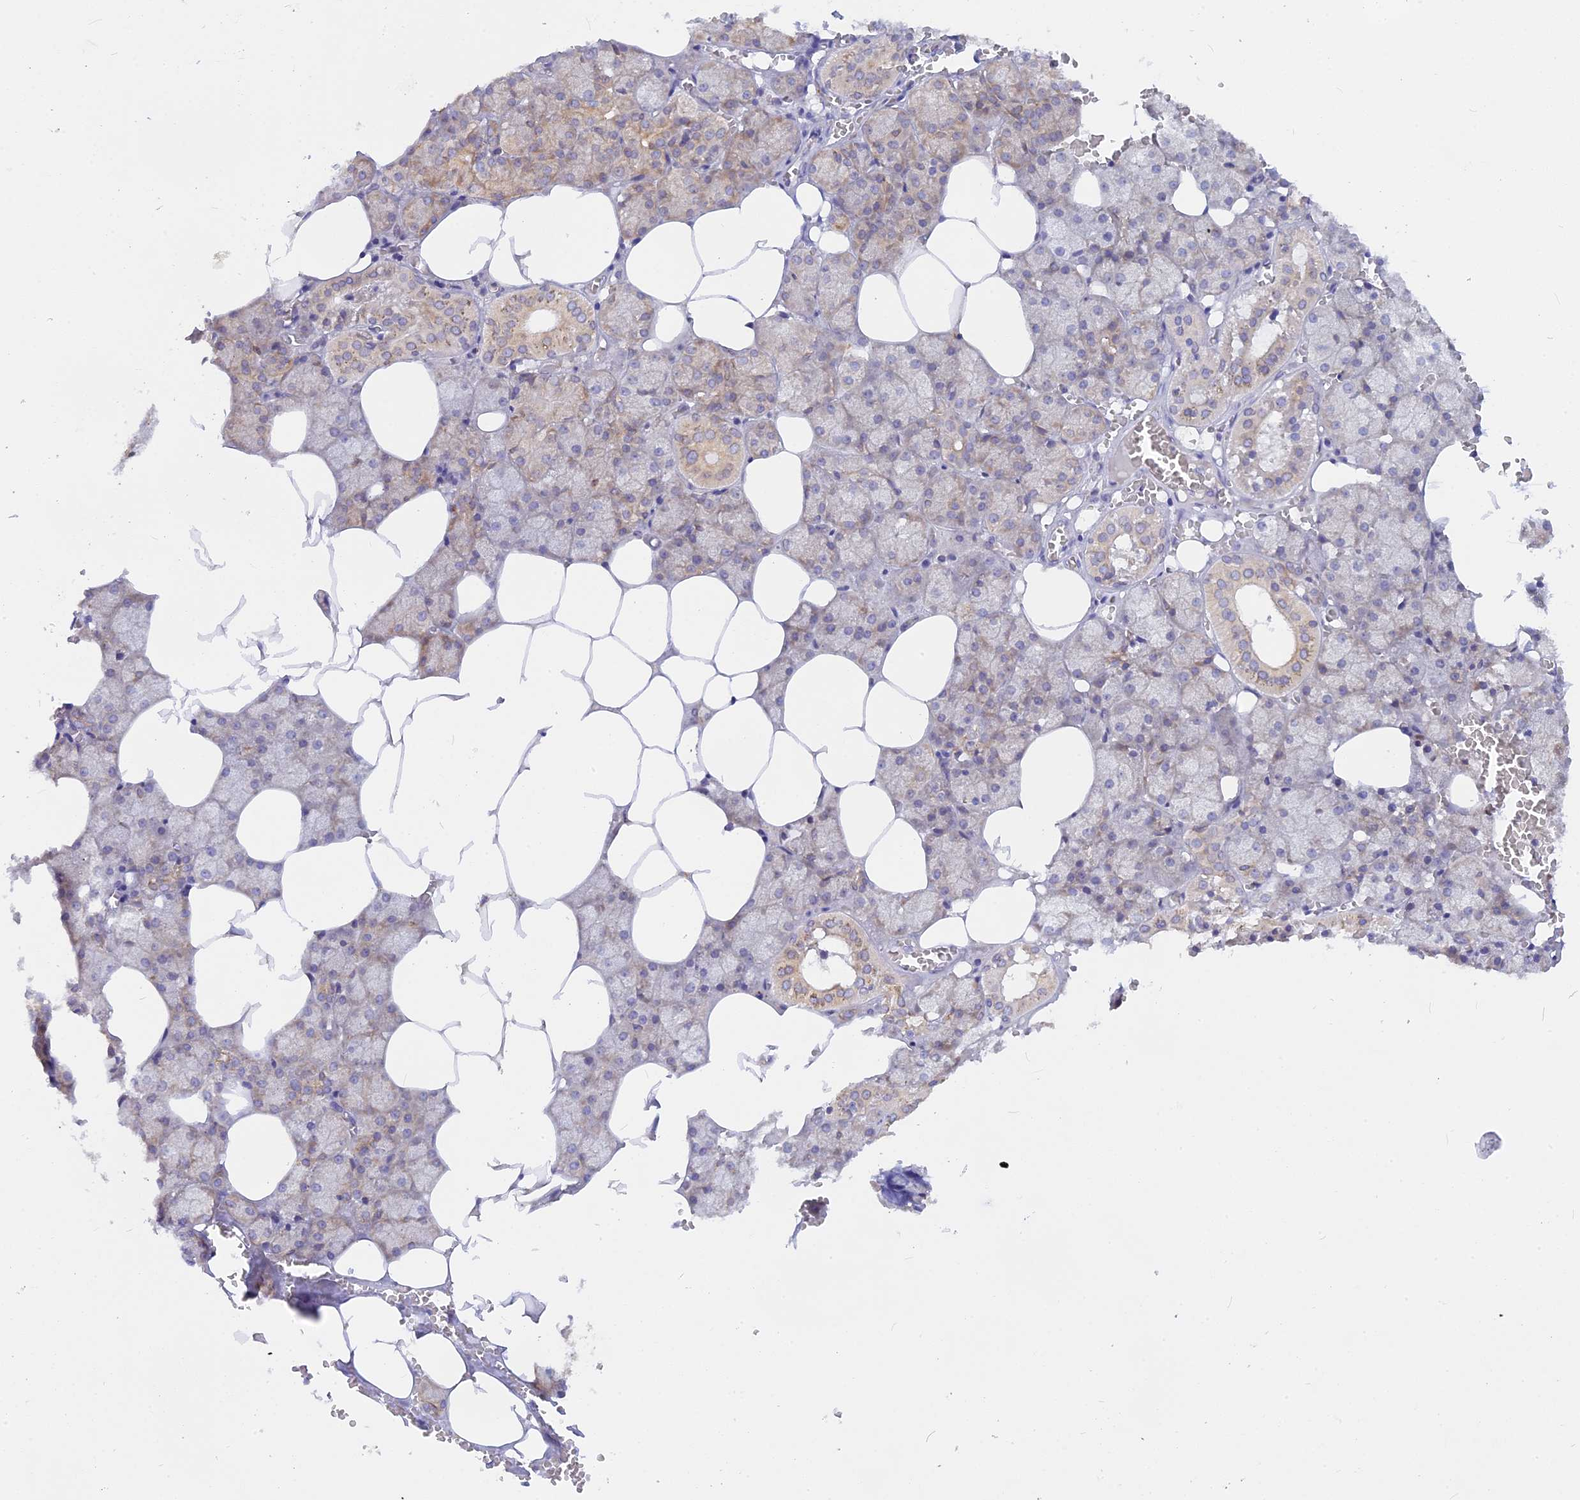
{"staining": {"intensity": "moderate", "quantity": "25%-75%", "location": "cytoplasmic/membranous"}, "tissue": "salivary gland", "cell_type": "Glandular cells", "image_type": "normal", "snomed": [{"axis": "morphology", "description": "Normal tissue, NOS"}, {"axis": "topography", "description": "Salivary gland"}], "caption": "This is an image of immunohistochemistry staining of unremarkable salivary gland, which shows moderate staining in the cytoplasmic/membranous of glandular cells.", "gene": "TLCD1", "patient": {"sex": "male", "age": 62}}